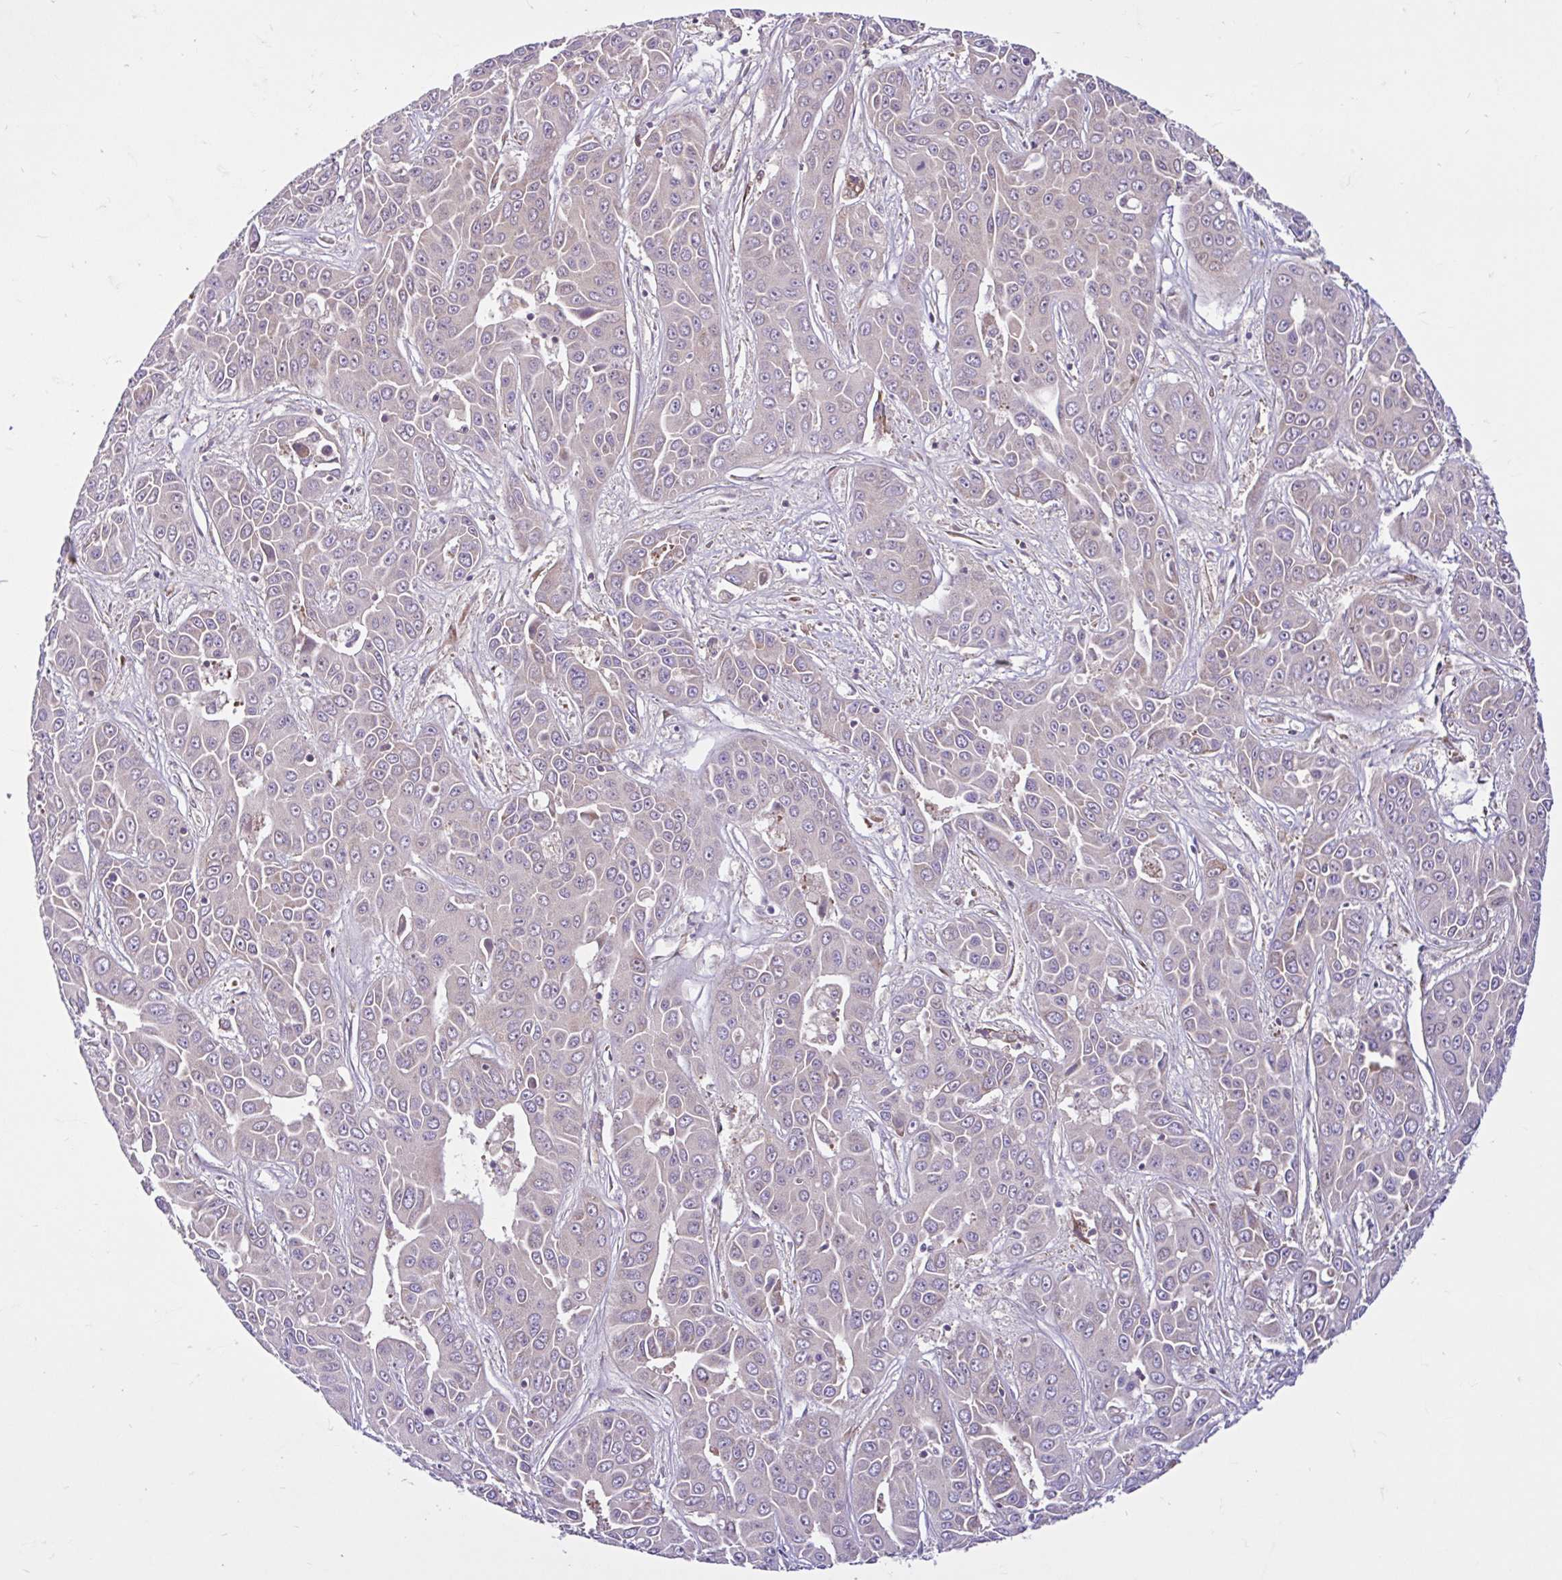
{"staining": {"intensity": "negative", "quantity": "none", "location": "none"}, "tissue": "liver cancer", "cell_type": "Tumor cells", "image_type": "cancer", "snomed": [{"axis": "morphology", "description": "Cholangiocarcinoma"}, {"axis": "topography", "description": "Liver"}], "caption": "There is no significant staining in tumor cells of cholangiocarcinoma (liver).", "gene": "NTPCR", "patient": {"sex": "female", "age": 52}}